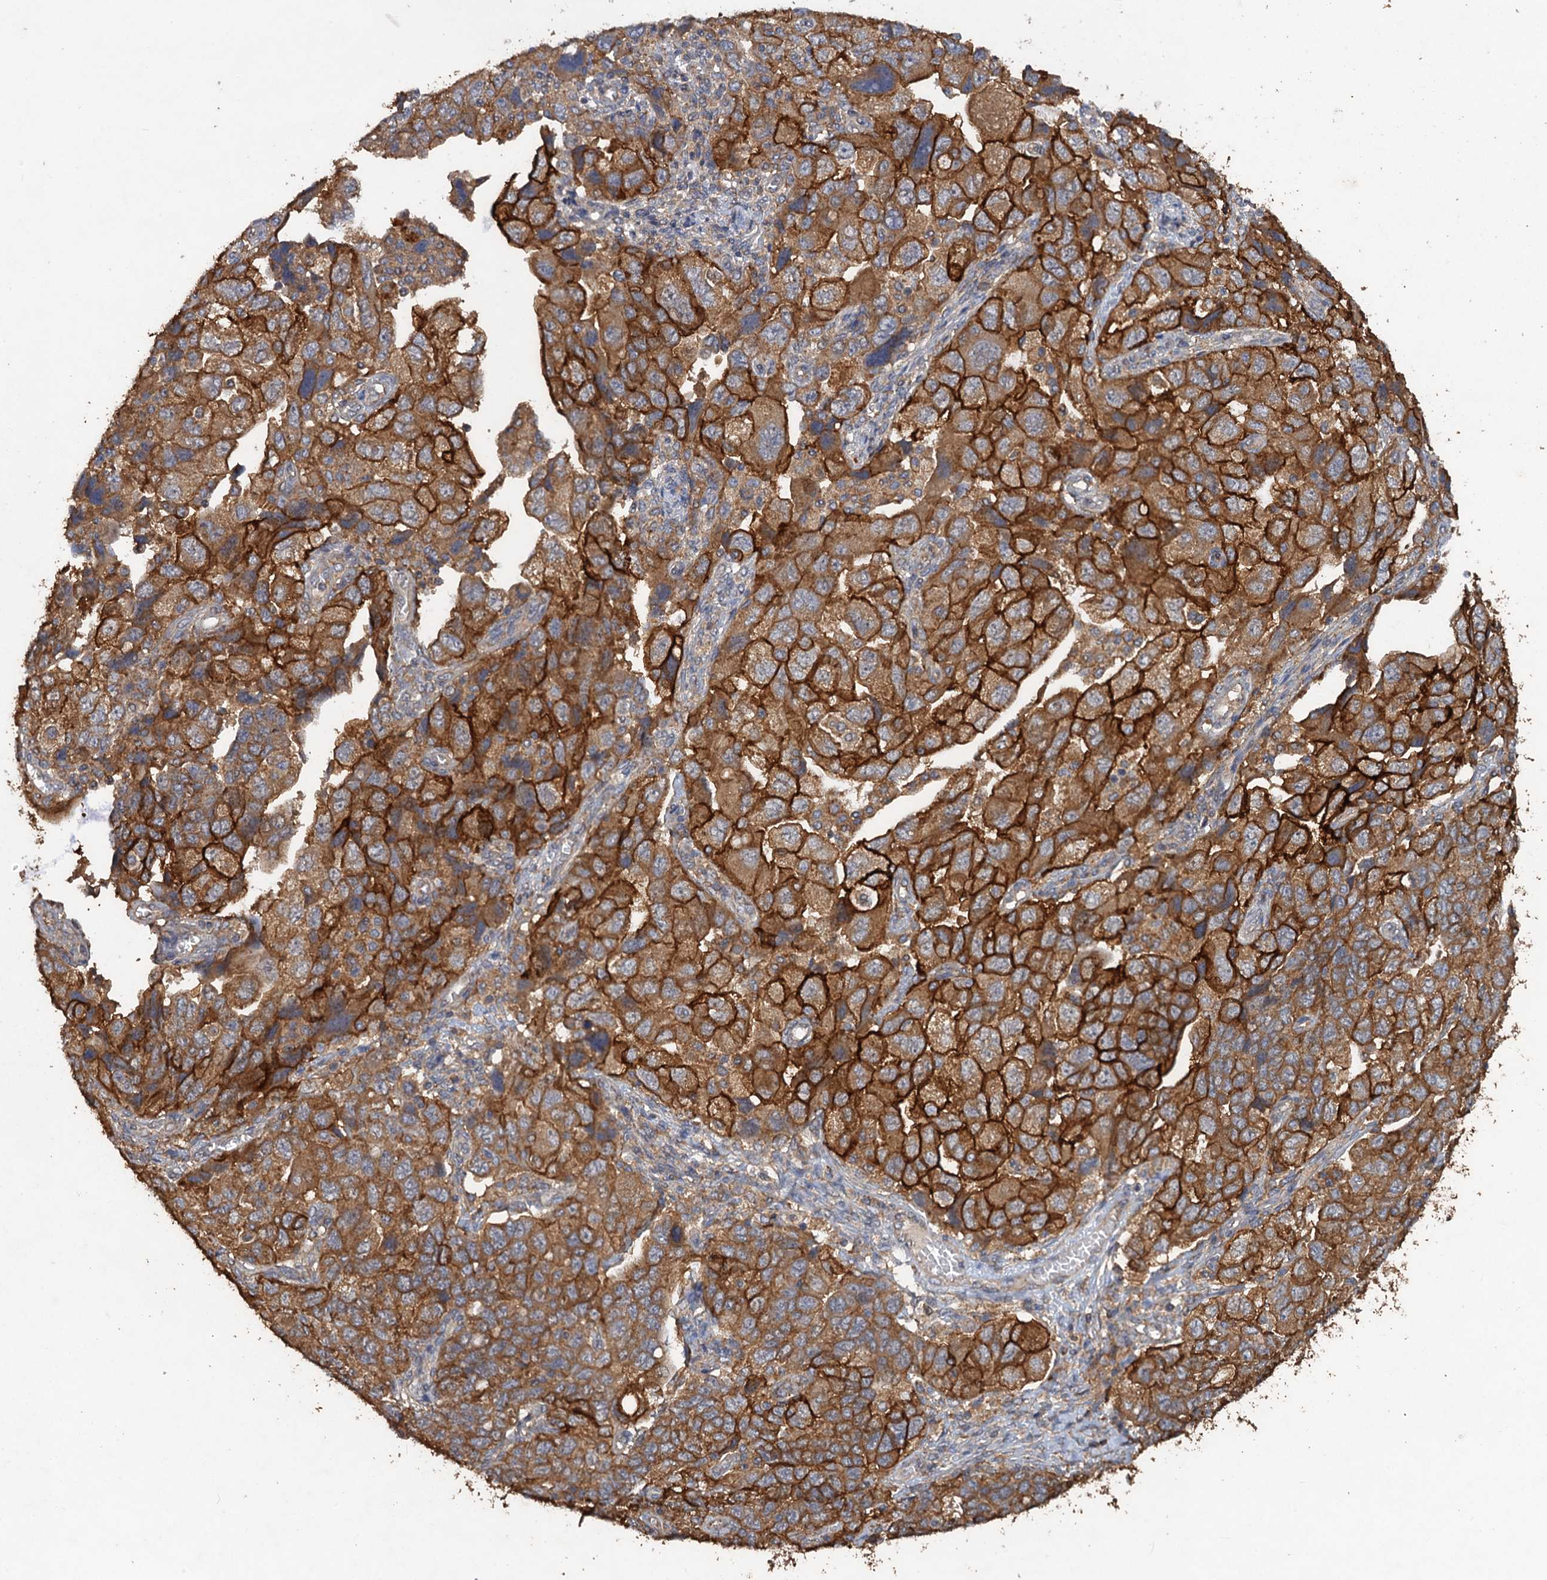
{"staining": {"intensity": "strong", "quantity": ">75%", "location": "cytoplasmic/membranous"}, "tissue": "ovarian cancer", "cell_type": "Tumor cells", "image_type": "cancer", "snomed": [{"axis": "morphology", "description": "Carcinoma, NOS"}, {"axis": "morphology", "description": "Cystadenocarcinoma, serous, NOS"}, {"axis": "topography", "description": "Ovary"}], "caption": "This image displays IHC staining of human carcinoma (ovarian), with high strong cytoplasmic/membranous expression in about >75% of tumor cells.", "gene": "SCUBE3", "patient": {"sex": "female", "age": 69}}